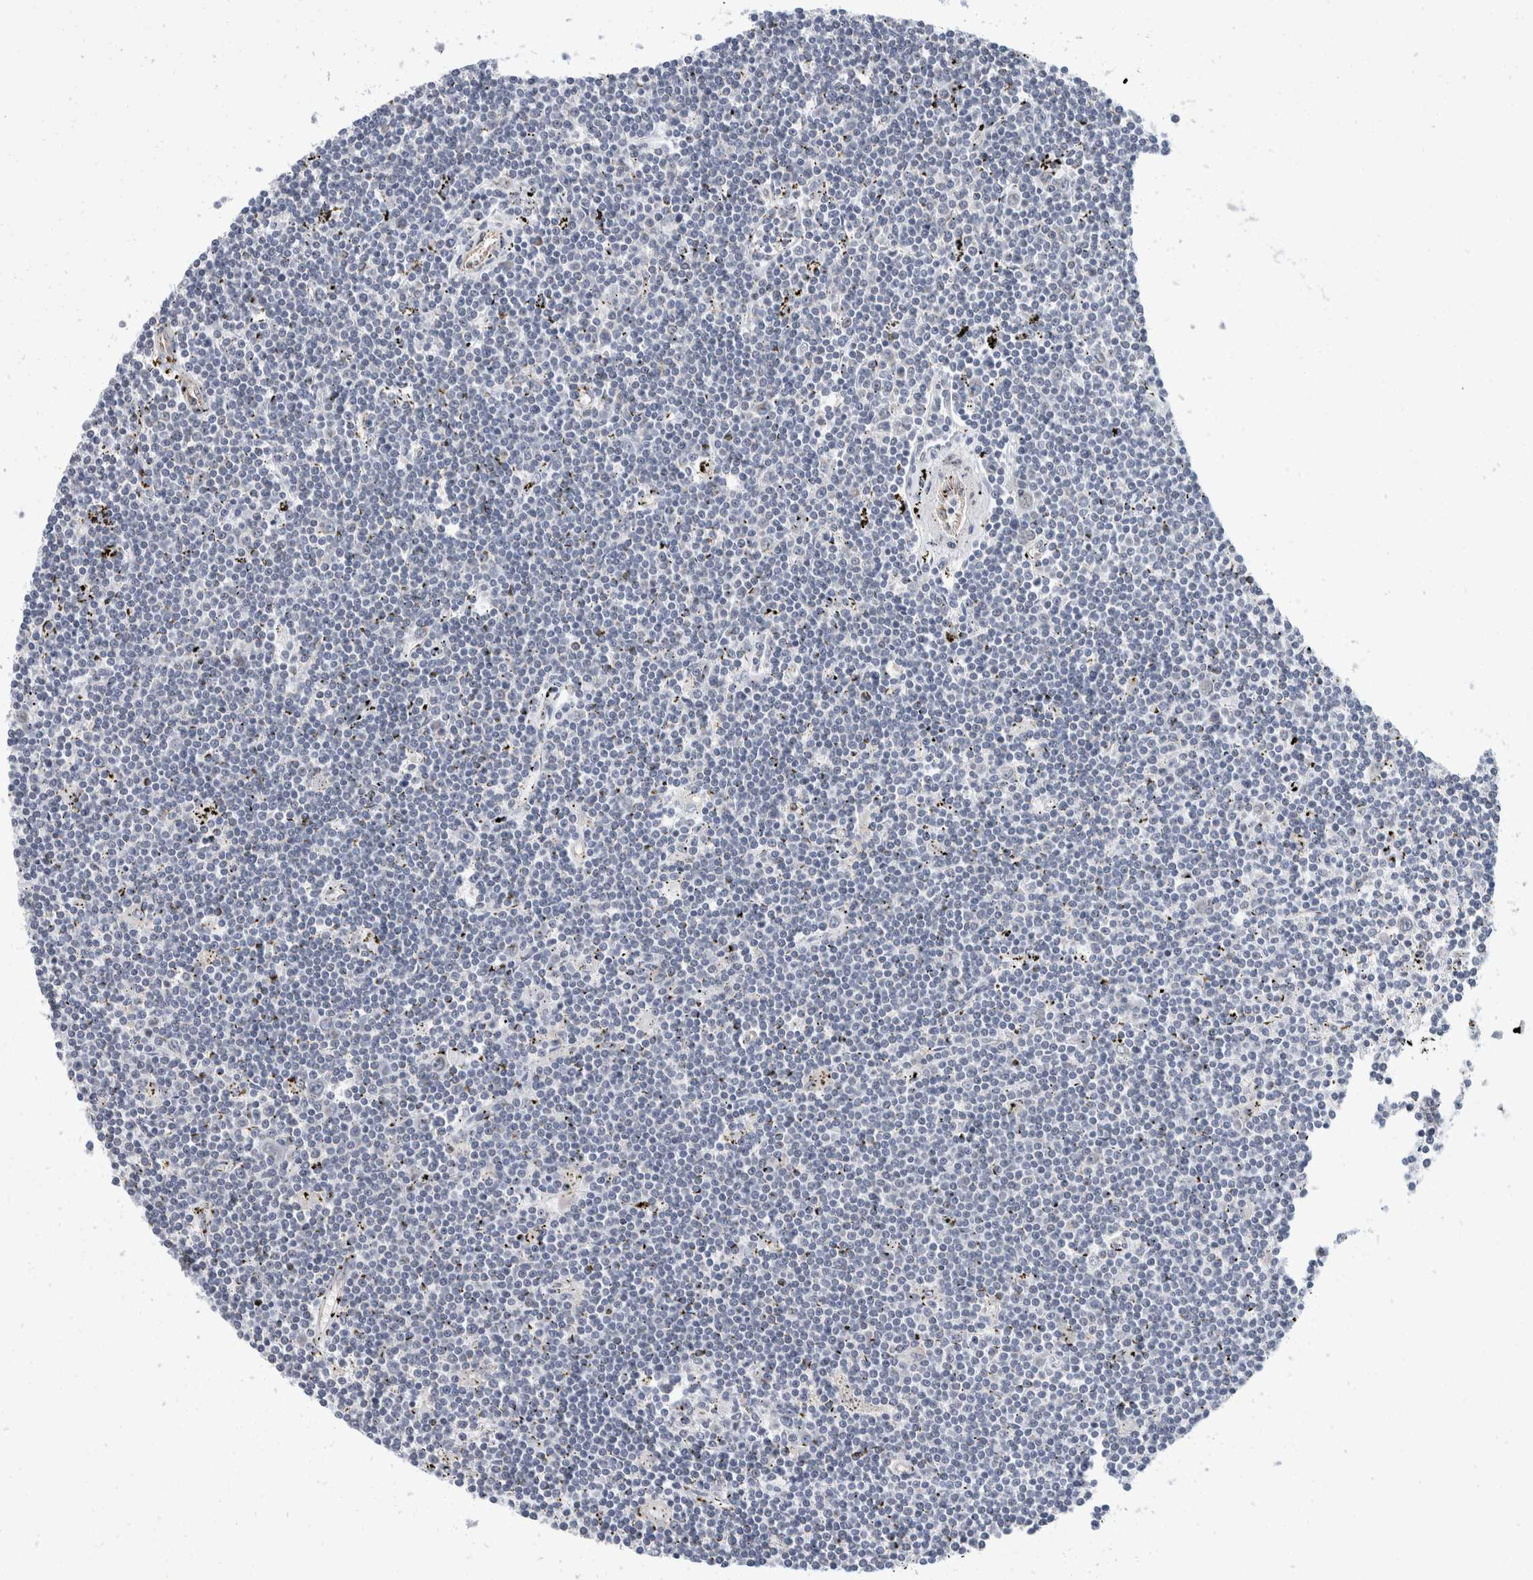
{"staining": {"intensity": "negative", "quantity": "none", "location": "none"}, "tissue": "lymphoma", "cell_type": "Tumor cells", "image_type": "cancer", "snomed": [{"axis": "morphology", "description": "Malignant lymphoma, non-Hodgkin's type, Low grade"}, {"axis": "topography", "description": "Spleen"}], "caption": "Tumor cells show no significant positivity in lymphoma. The staining was performed using DAB (3,3'-diaminobenzidine) to visualize the protein expression in brown, while the nuclei were stained in blue with hematoxylin (Magnification: 20x).", "gene": "TMEM245", "patient": {"sex": "male", "age": 76}}